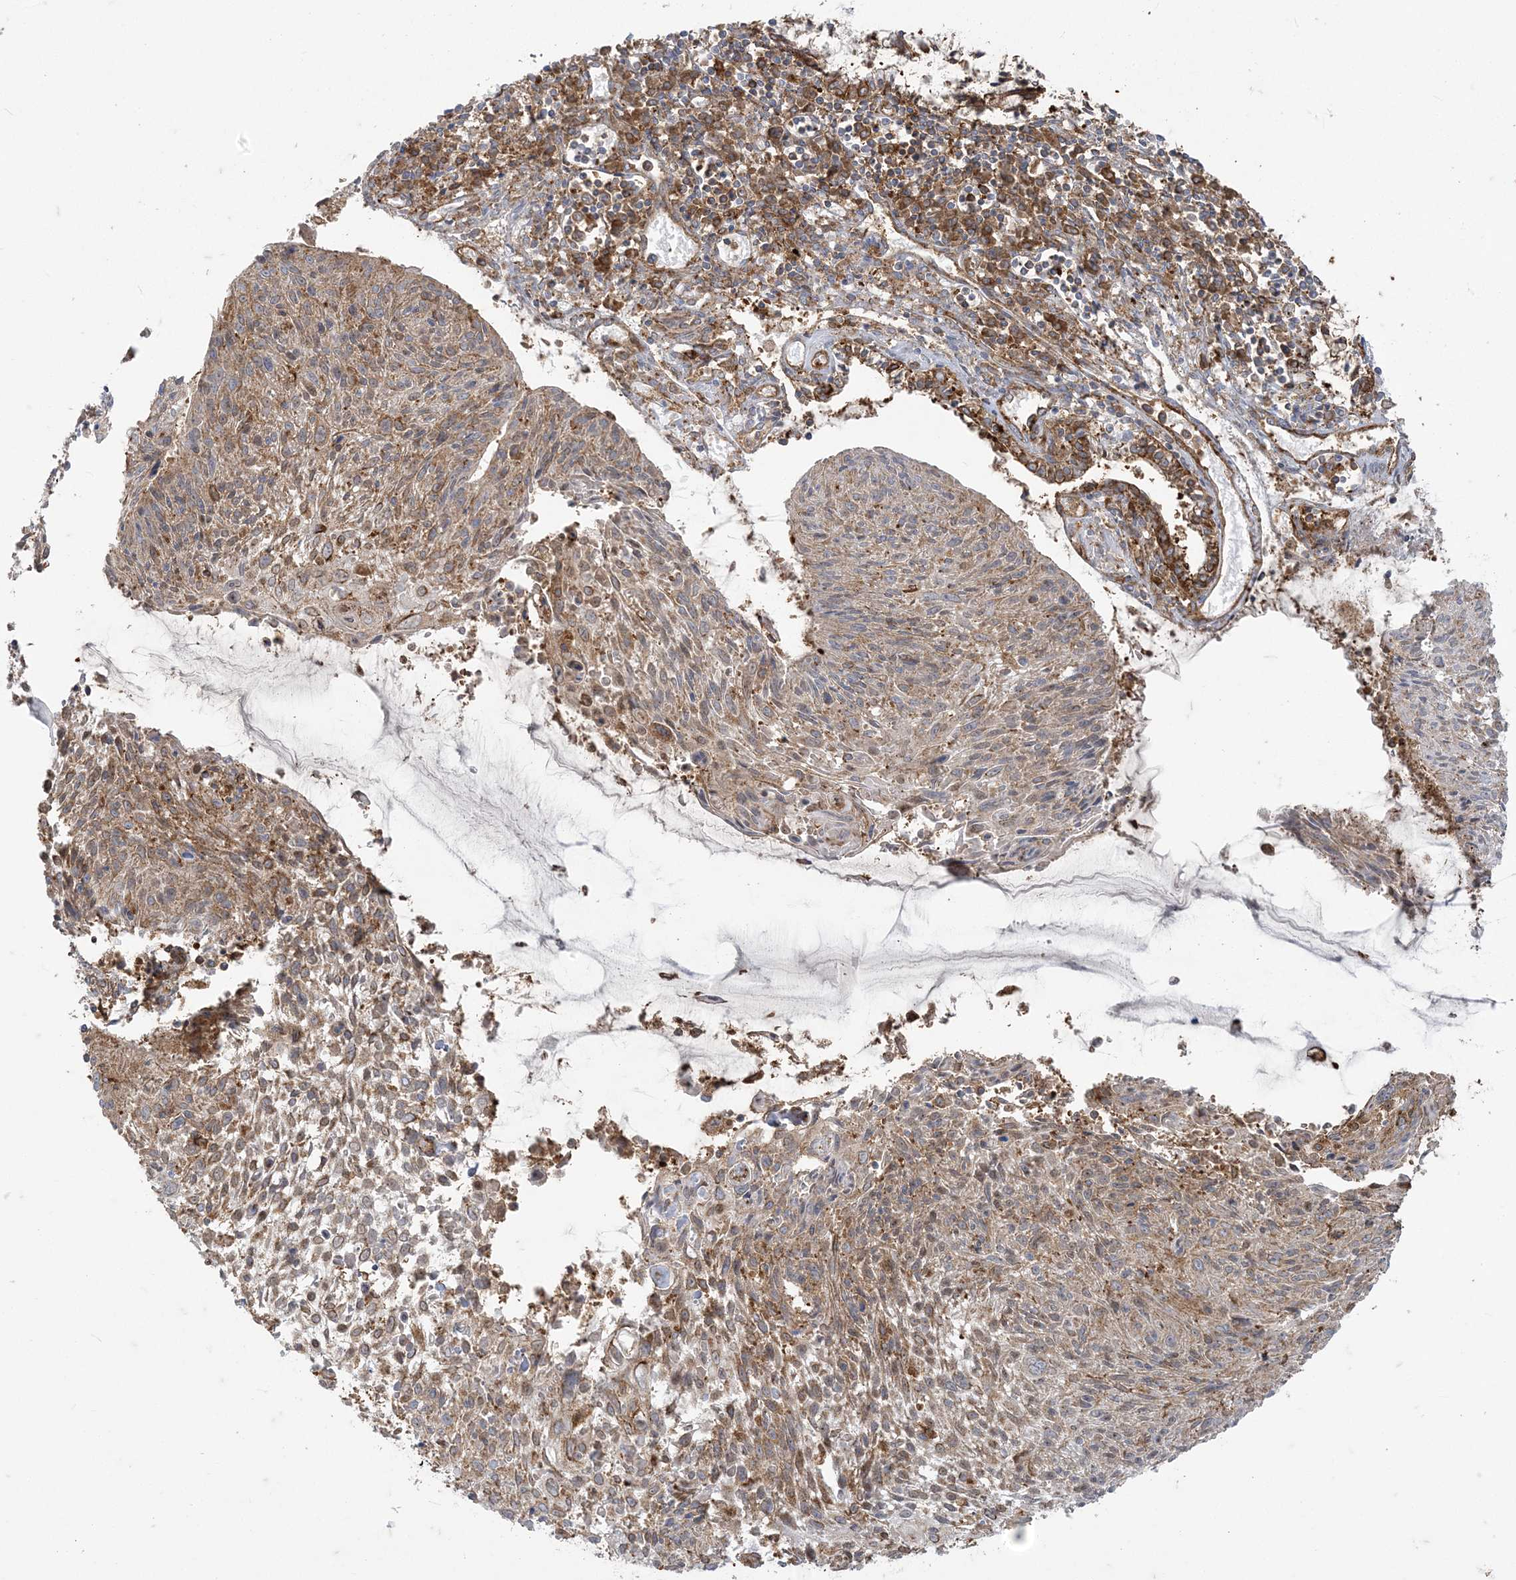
{"staining": {"intensity": "moderate", "quantity": "<25%", "location": "cytoplasmic/membranous"}, "tissue": "cervical cancer", "cell_type": "Tumor cells", "image_type": "cancer", "snomed": [{"axis": "morphology", "description": "Squamous cell carcinoma, NOS"}, {"axis": "topography", "description": "Cervix"}], "caption": "Tumor cells exhibit moderate cytoplasmic/membranous staining in approximately <25% of cells in squamous cell carcinoma (cervical). (DAB (3,3'-diaminobenzidine) IHC with brightfield microscopy, high magnification).", "gene": "DERL3", "patient": {"sex": "female", "age": 51}}